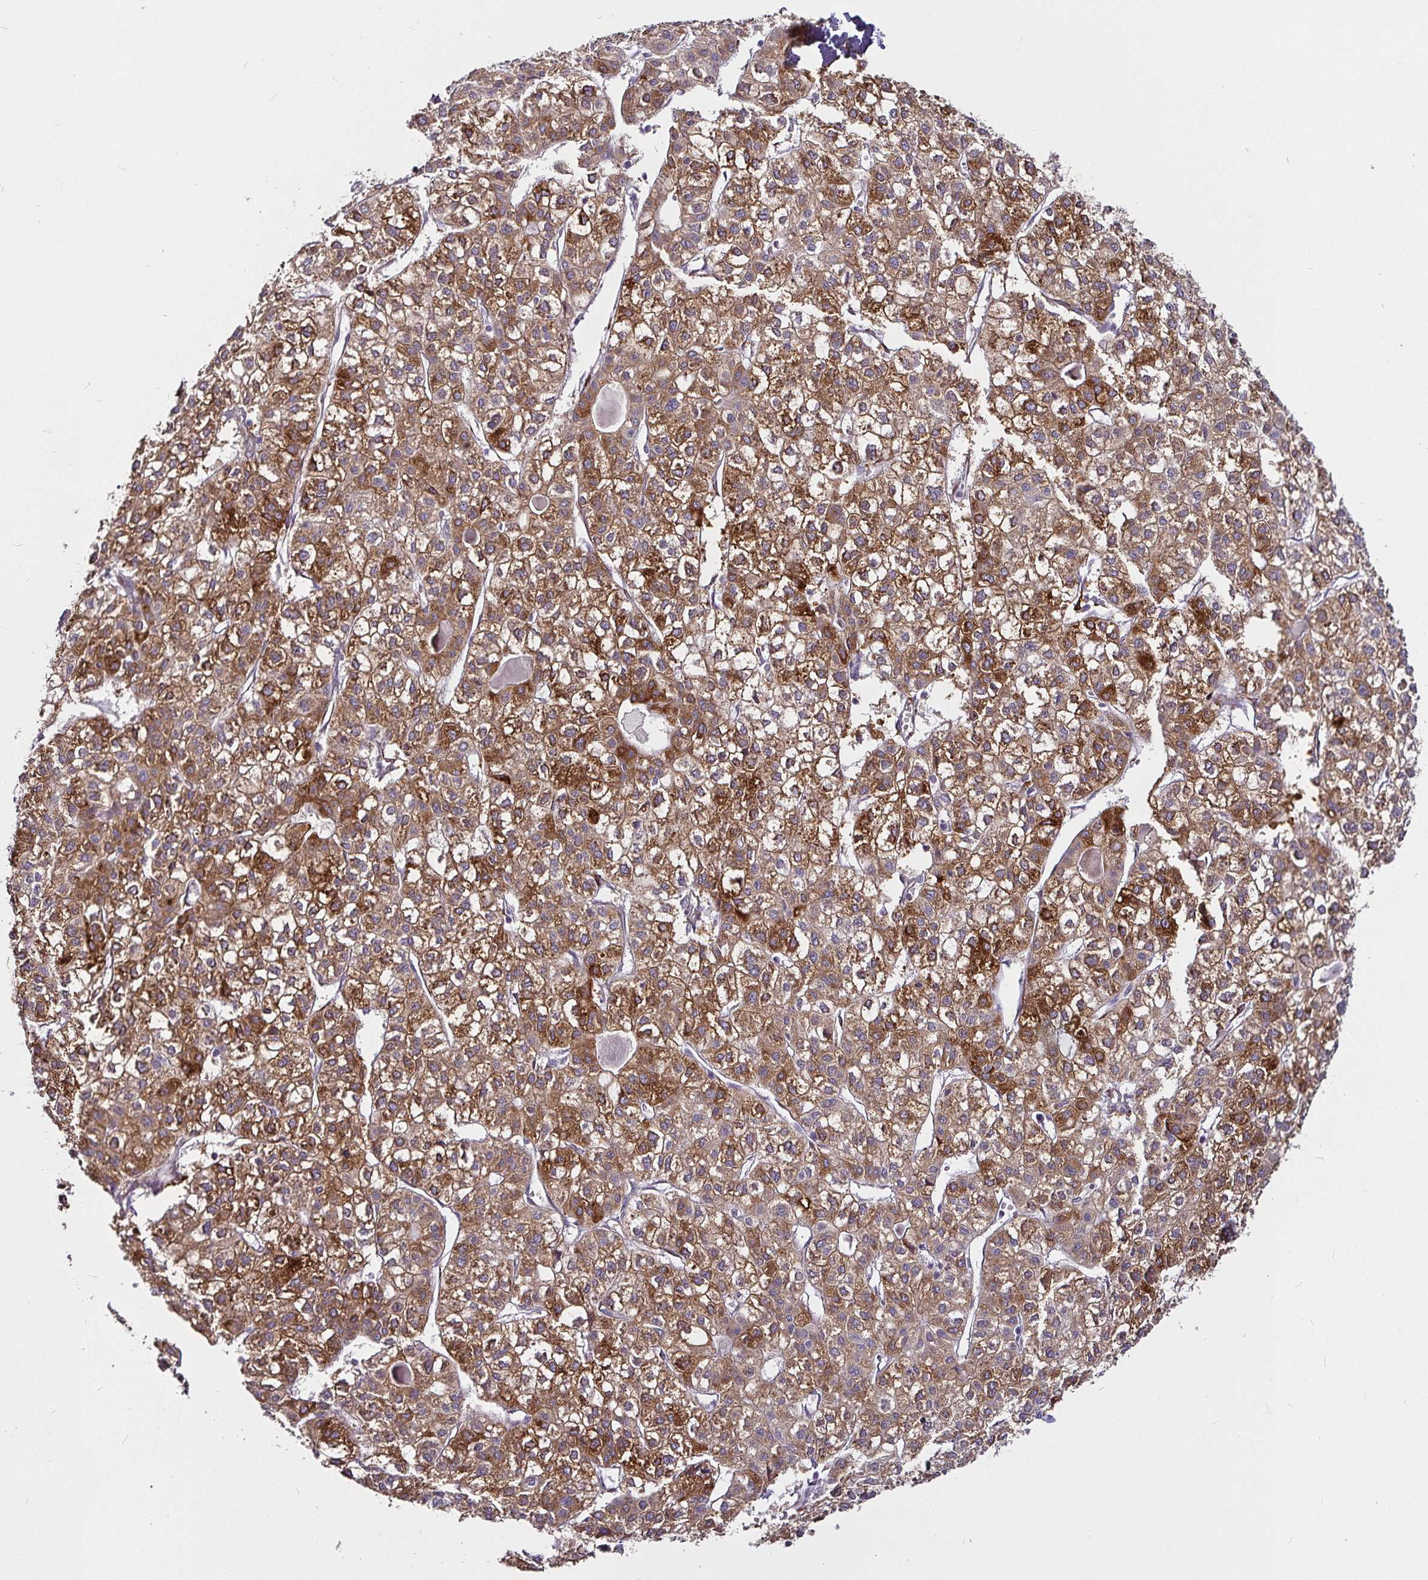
{"staining": {"intensity": "strong", "quantity": ">75%", "location": "cytoplasmic/membranous"}, "tissue": "liver cancer", "cell_type": "Tumor cells", "image_type": "cancer", "snomed": [{"axis": "morphology", "description": "Carcinoma, Hepatocellular, NOS"}, {"axis": "topography", "description": "Liver"}], "caption": "A brown stain labels strong cytoplasmic/membranous staining of a protein in human liver hepatocellular carcinoma tumor cells.", "gene": "P4HA2", "patient": {"sex": "female", "age": 43}}